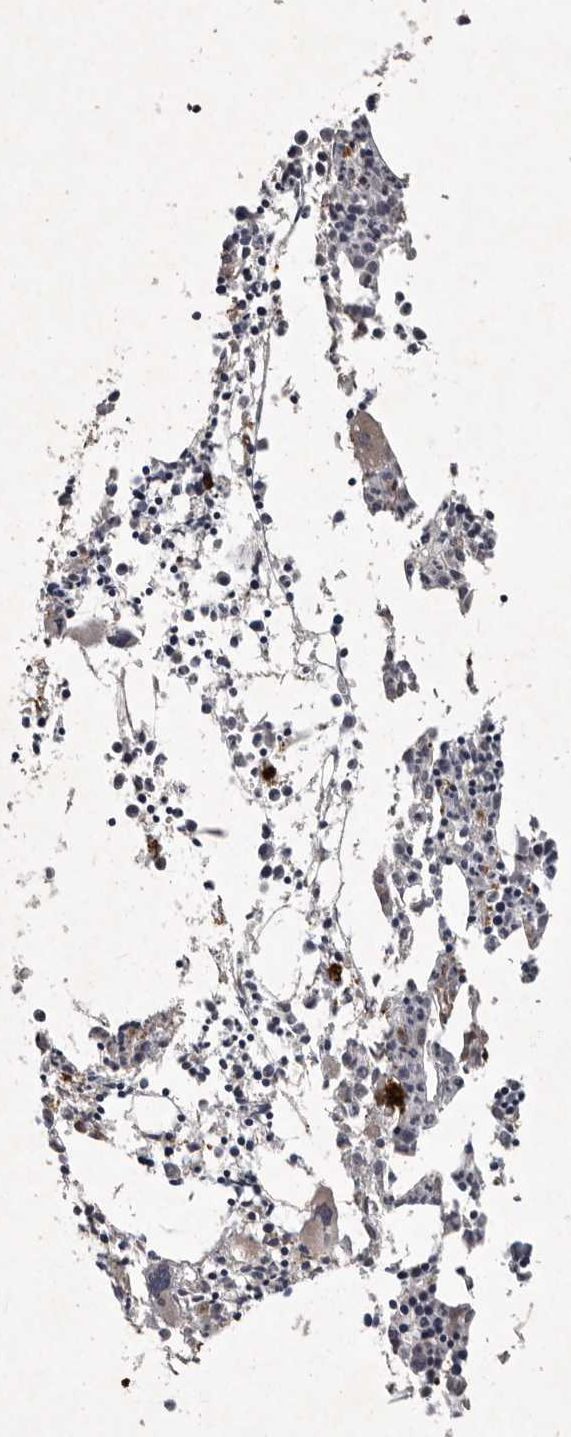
{"staining": {"intensity": "moderate", "quantity": "<25%", "location": "cytoplasmic/membranous"}, "tissue": "bone marrow", "cell_type": "Hematopoietic cells", "image_type": "normal", "snomed": [{"axis": "morphology", "description": "Normal tissue, NOS"}, {"axis": "morphology", "description": "Inflammation, NOS"}, {"axis": "topography", "description": "Bone marrow"}], "caption": "Hematopoietic cells display moderate cytoplasmic/membranous positivity in about <25% of cells in unremarkable bone marrow. The staining was performed using DAB to visualize the protein expression in brown, while the nuclei were stained in blue with hematoxylin (Magnification: 20x).", "gene": "MRPS15", "patient": {"sex": "female", "age": 62}}